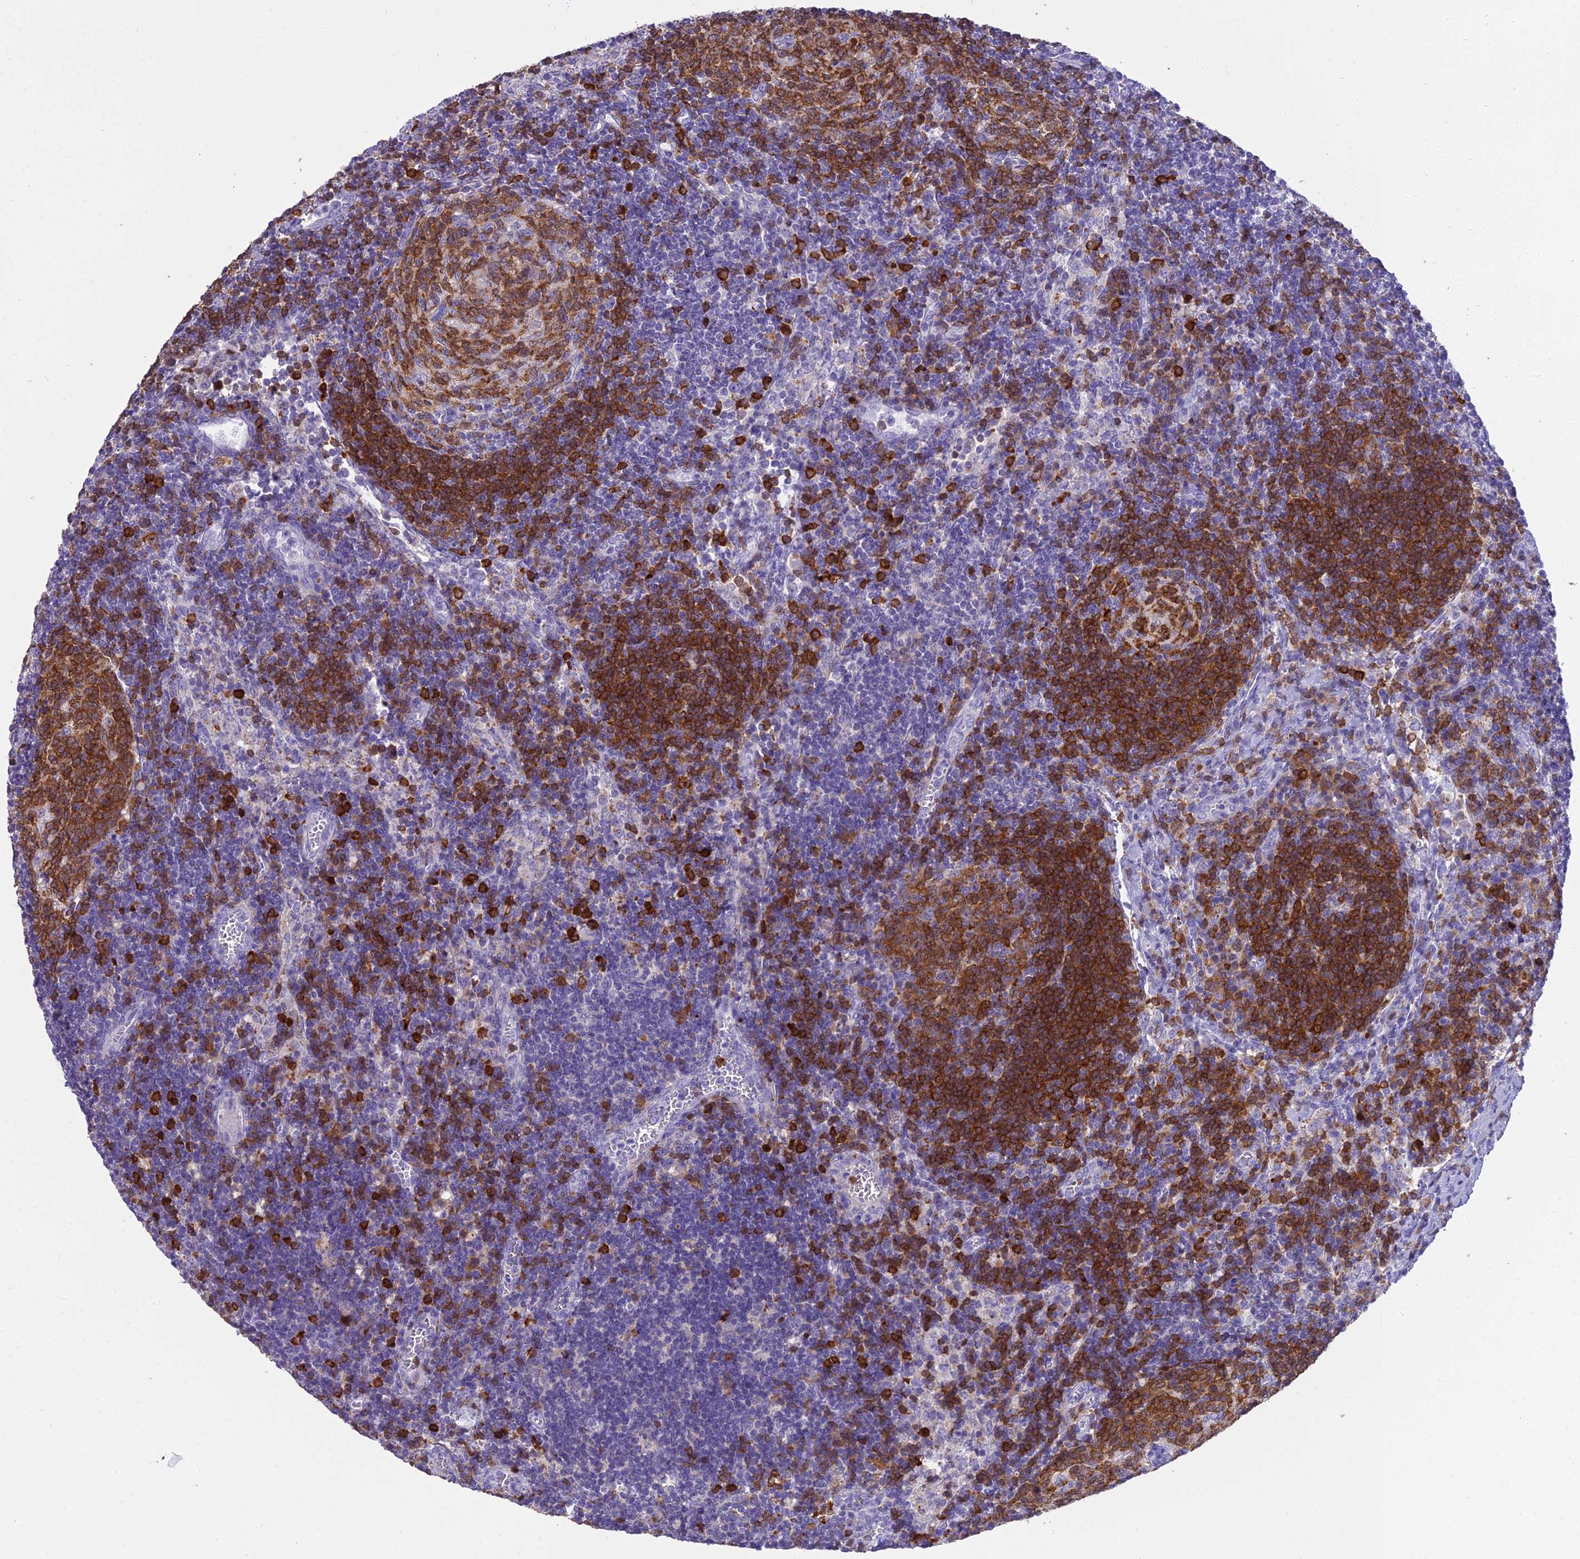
{"staining": {"intensity": "moderate", "quantity": ">75%", "location": "cytoplasmic/membranous"}, "tissue": "lymph node", "cell_type": "Germinal center cells", "image_type": "normal", "snomed": [{"axis": "morphology", "description": "Normal tissue, NOS"}, {"axis": "topography", "description": "Lymph node"}], "caption": "A photomicrograph of lymph node stained for a protein demonstrates moderate cytoplasmic/membranous brown staining in germinal center cells. The protein of interest is shown in brown color, while the nuclei are stained blue.", "gene": "BLNK", "patient": {"sex": "female", "age": 73}}